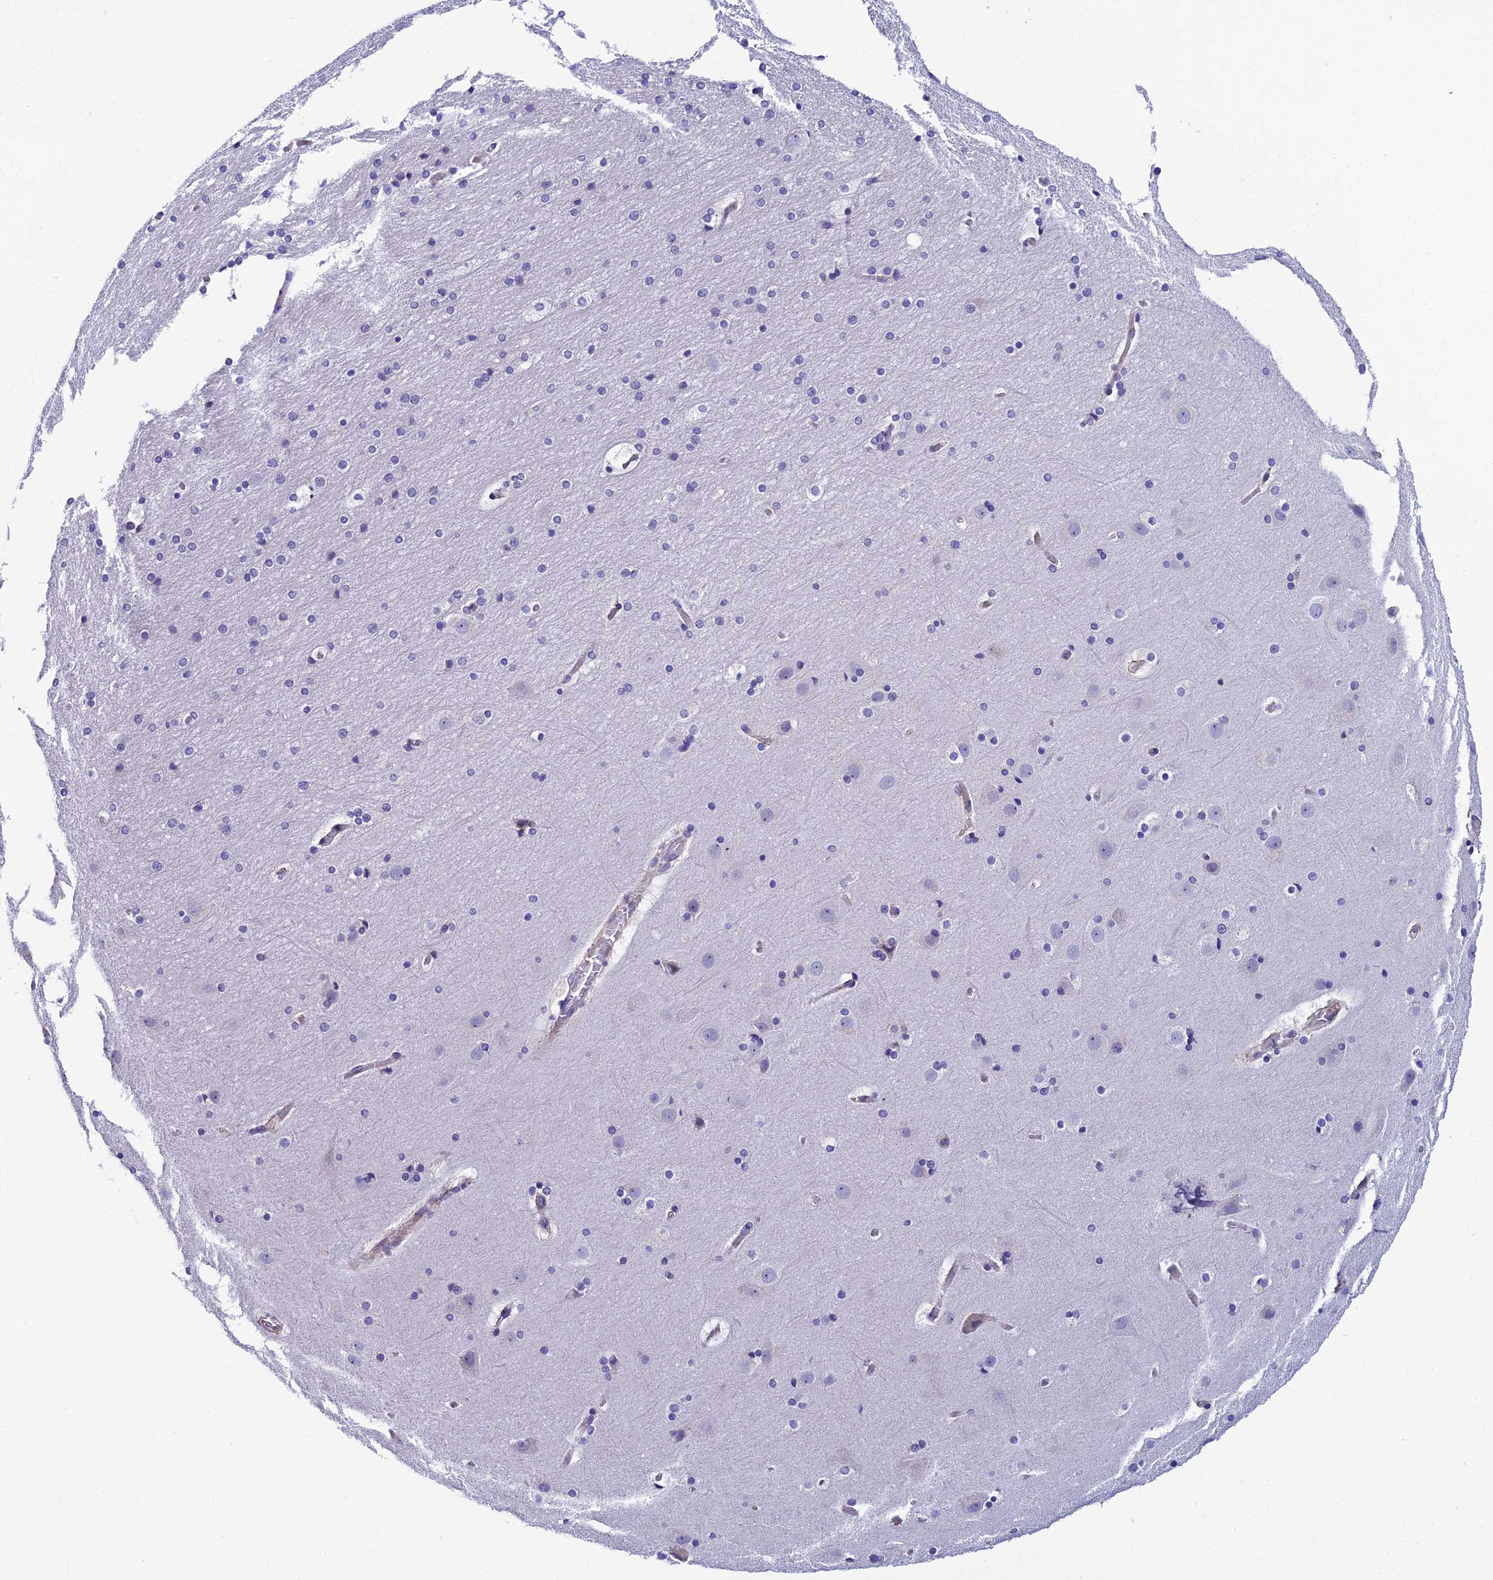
{"staining": {"intensity": "weak", "quantity": ">75%", "location": "cytoplasmic/membranous"}, "tissue": "cerebral cortex", "cell_type": "Endothelial cells", "image_type": "normal", "snomed": [{"axis": "morphology", "description": "Normal tissue, NOS"}, {"axis": "topography", "description": "Cerebral cortex"}], "caption": "Human cerebral cortex stained with a brown dye shows weak cytoplasmic/membranous positive positivity in about >75% of endothelial cells.", "gene": "MACIR", "patient": {"sex": "male", "age": 57}}